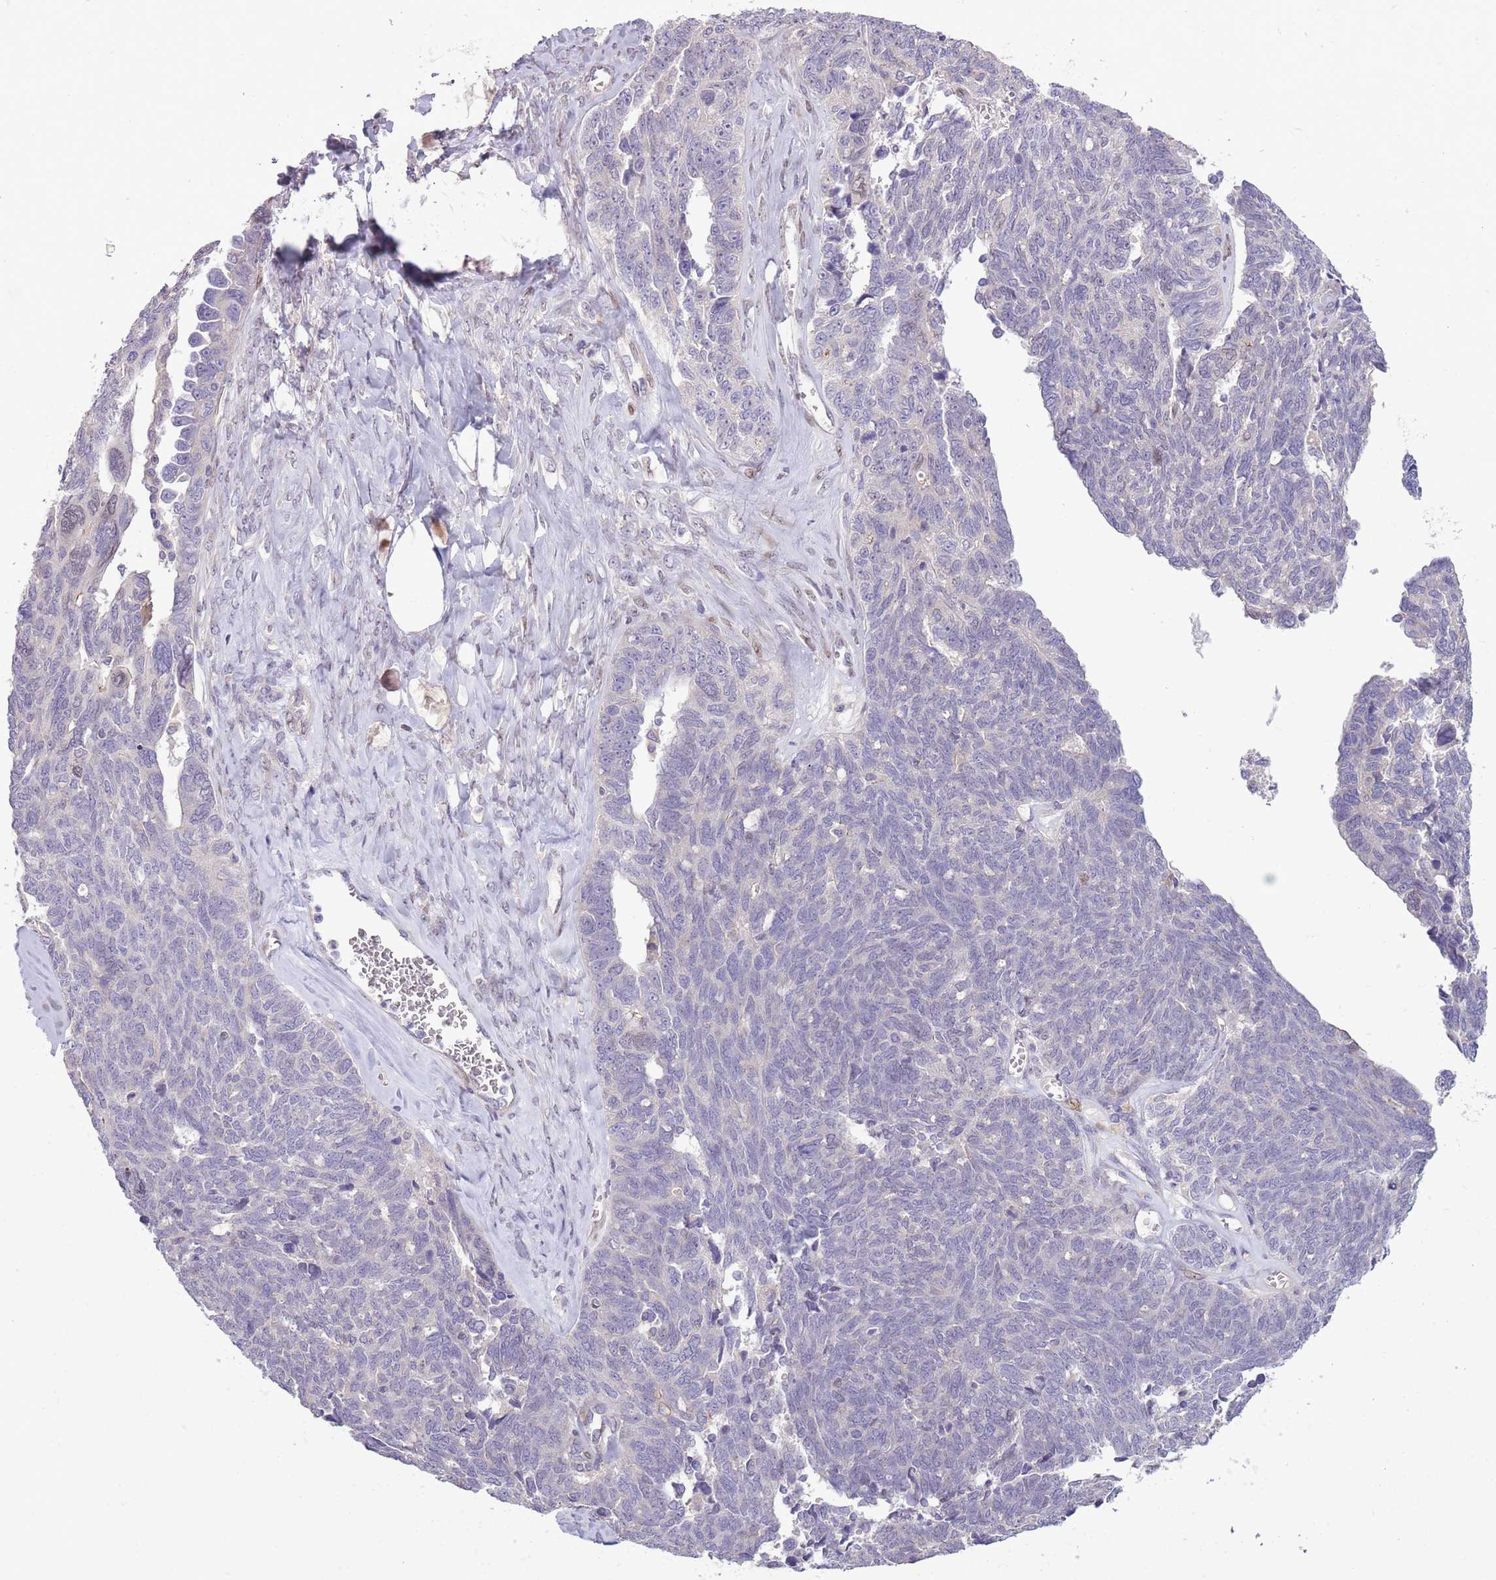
{"staining": {"intensity": "negative", "quantity": "none", "location": "none"}, "tissue": "ovarian cancer", "cell_type": "Tumor cells", "image_type": "cancer", "snomed": [{"axis": "morphology", "description": "Cystadenocarcinoma, serous, NOS"}, {"axis": "topography", "description": "Ovary"}], "caption": "The histopathology image displays no significant staining in tumor cells of ovarian cancer (serous cystadenocarcinoma). (Brightfield microscopy of DAB (3,3'-diaminobenzidine) IHC at high magnification).", "gene": "CCND2", "patient": {"sex": "female", "age": 79}}